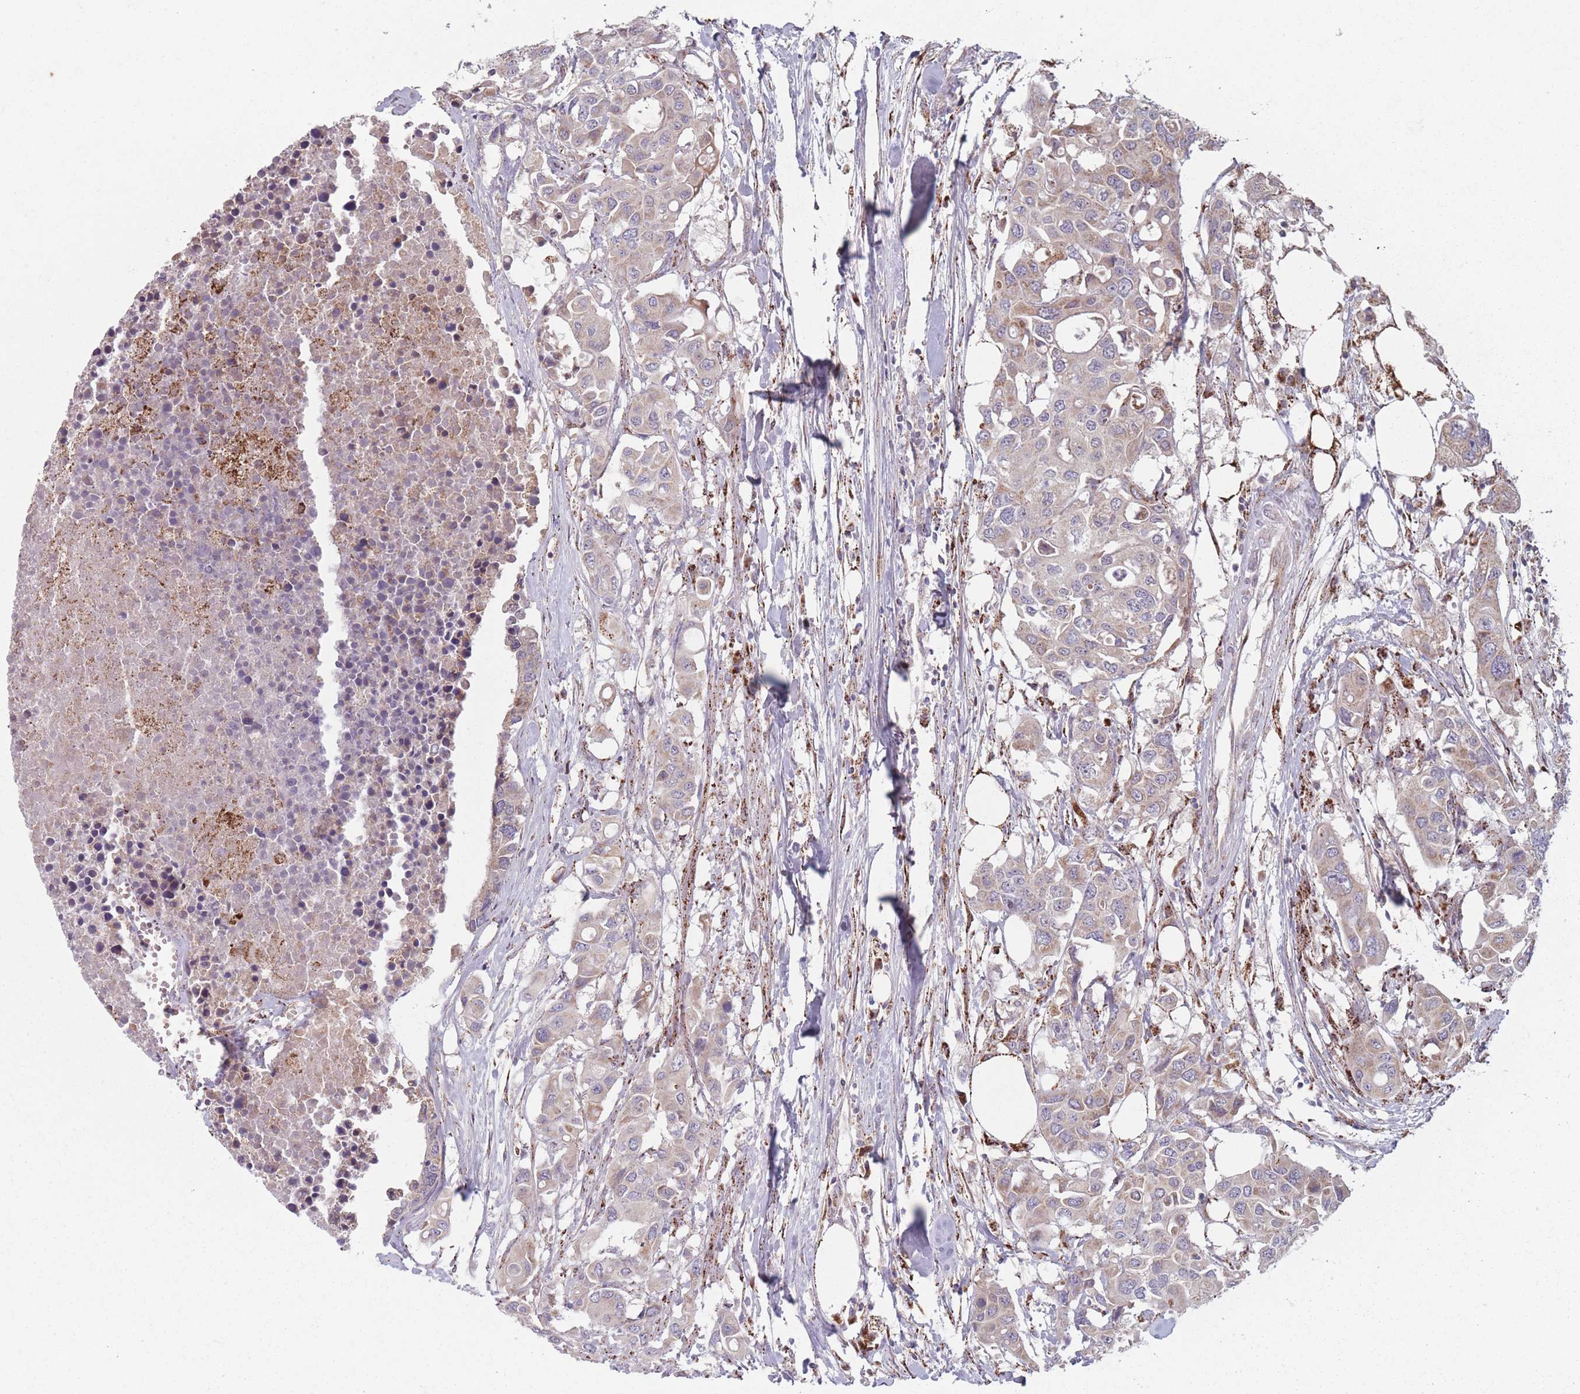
{"staining": {"intensity": "weak", "quantity": "<25%", "location": "cytoplasmic/membranous"}, "tissue": "colorectal cancer", "cell_type": "Tumor cells", "image_type": "cancer", "snomed": [{"axis": "morphology", "description": "Adenocarcinoma, NOS"}, {"axis": "topography", "description": "Colon"}], "caption": "Tumor cells are negative for brown protein staining in adenocarcinoma (colorectal).", "gene": "OR10Q1", "patient": {"sex": "male", "age": 77}}